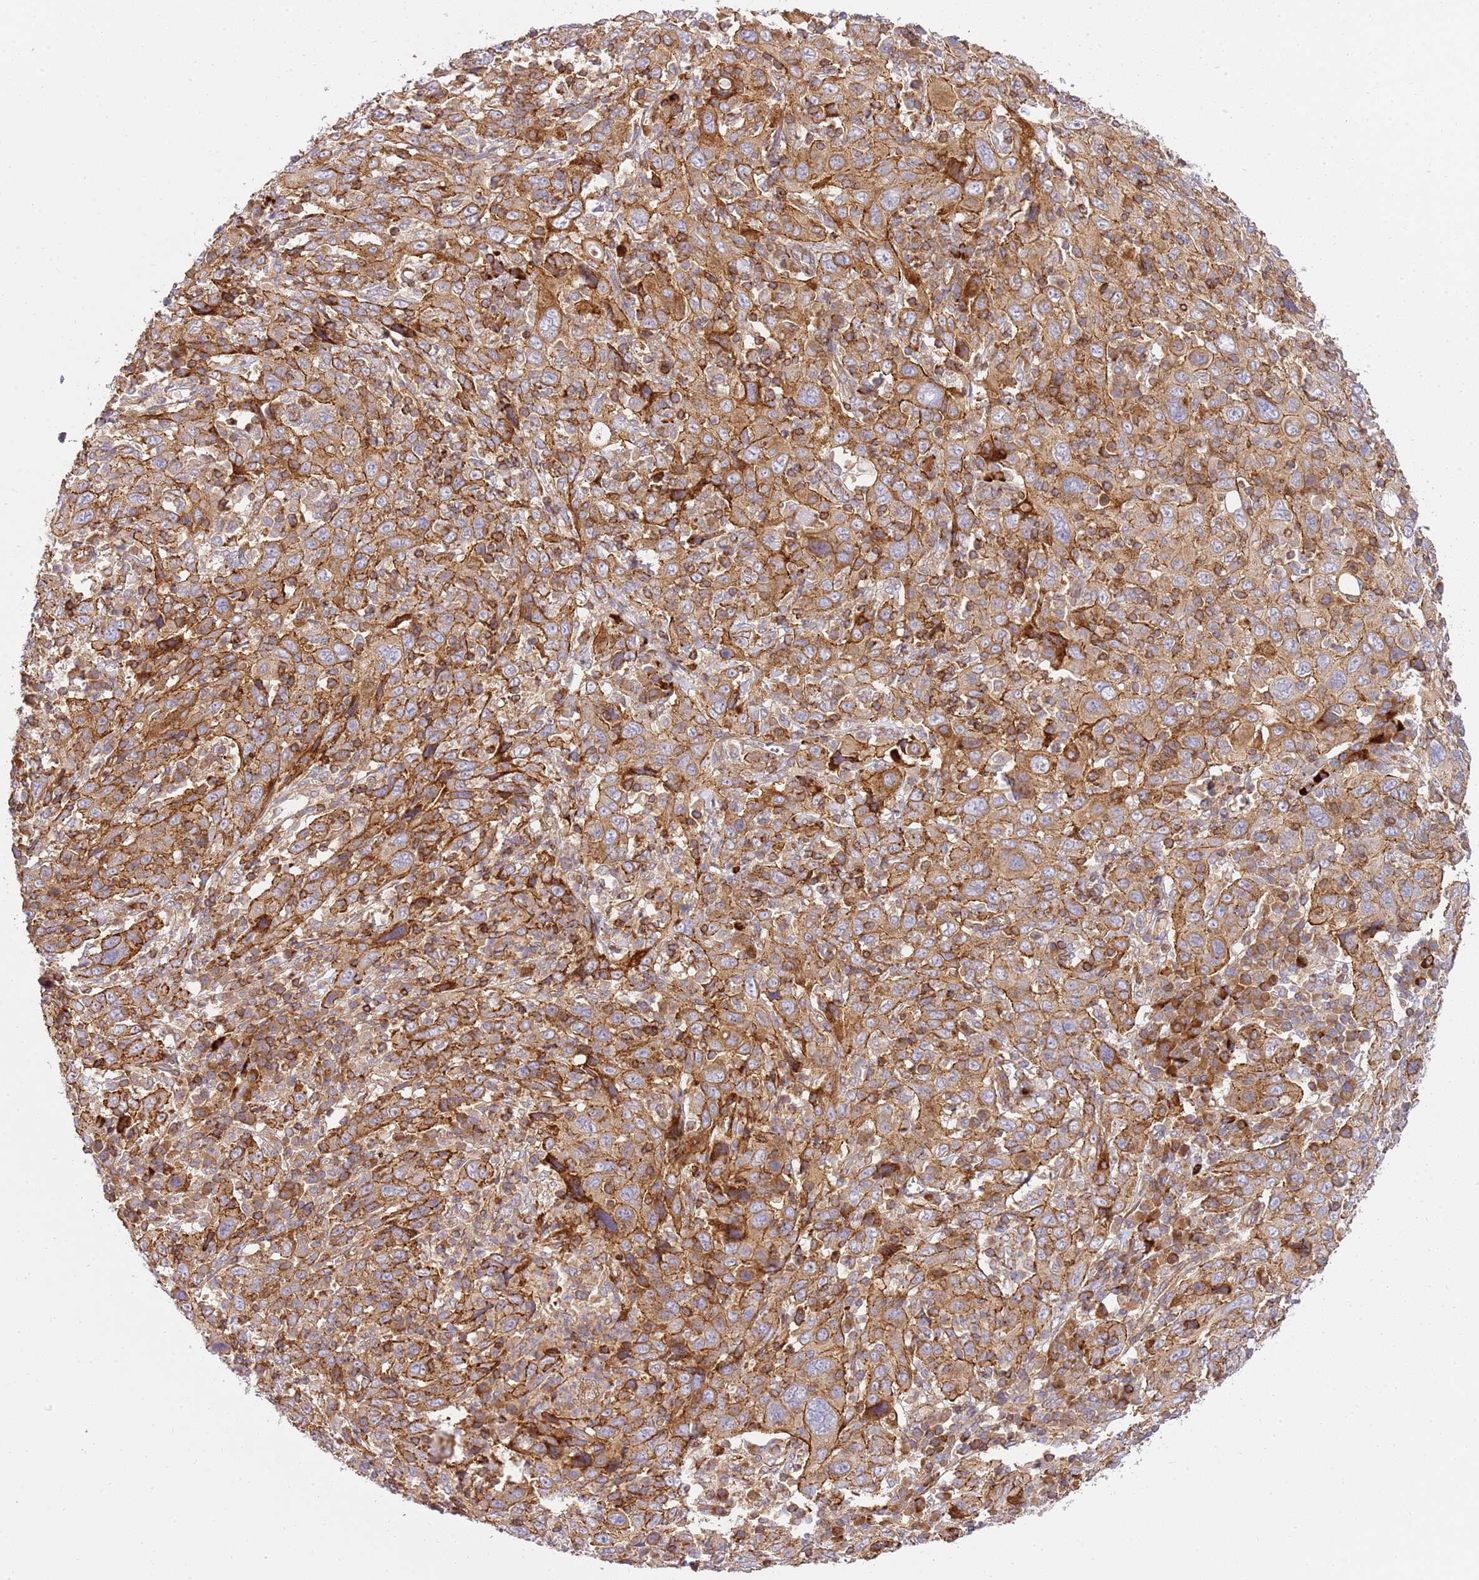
{"staining": {"intensity": "strong", "quantity": ">75%", "location": "cytoplasmic/membranous"}, "tissue": "cervical cancer", "cell_type": "Tumor cells", "image_type": "cancer", "snomed": [{"axis": "morphology", "description": "Squamous cell carcinoma, NOS"}, {"axis": "topography", "description": "Cervix"}], "caption": "Brown immunohistochemical staining in human cervical squamous cell carcinoma displays strong cytoplasmic/membranous positivity in approximately >75% of tumor cells. (Brightfield microscopy of DAB IHC at high magnification).", "gene": "EFCAB8", "patient": {"sex": "female", "age": 46}}